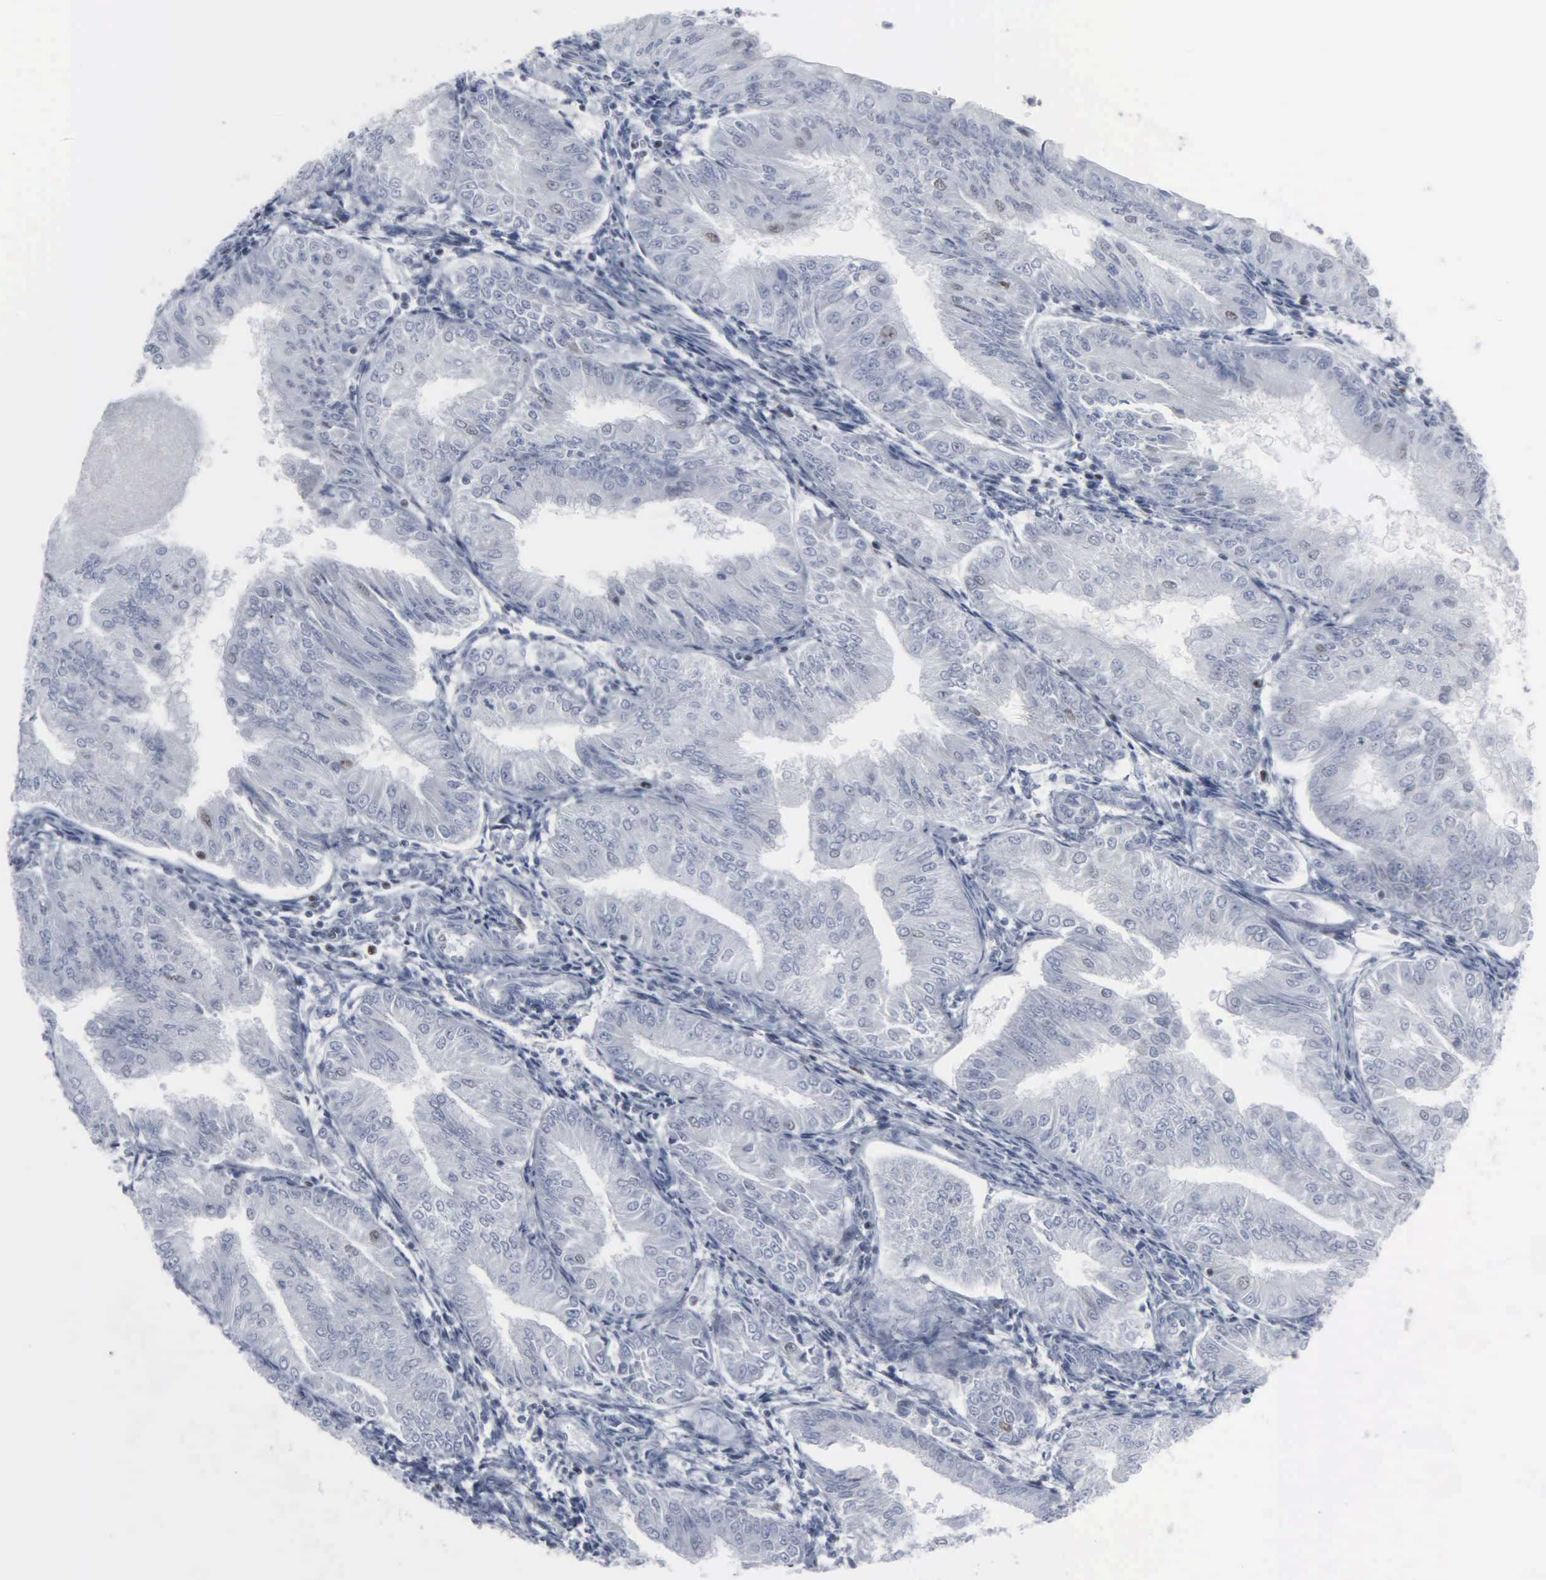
{"staining": {"intensity": "negative", "quantity": "none", "location": "none"}, "tissue": "endometrial cancer", "cell_type": "Tumor cells", "image_type": "cancer", "snomed": [{"axis": "morphology", "description": "Adenocarcinoma, NOS"}, {"axis": "topography", "description": "Endometrium"}], "caption": "IHC of adenocarcinoma (endometrial) shows no staining in tumor cells.", "gene": "CCND3", "patient": {"sex": "female", "age": 53}}